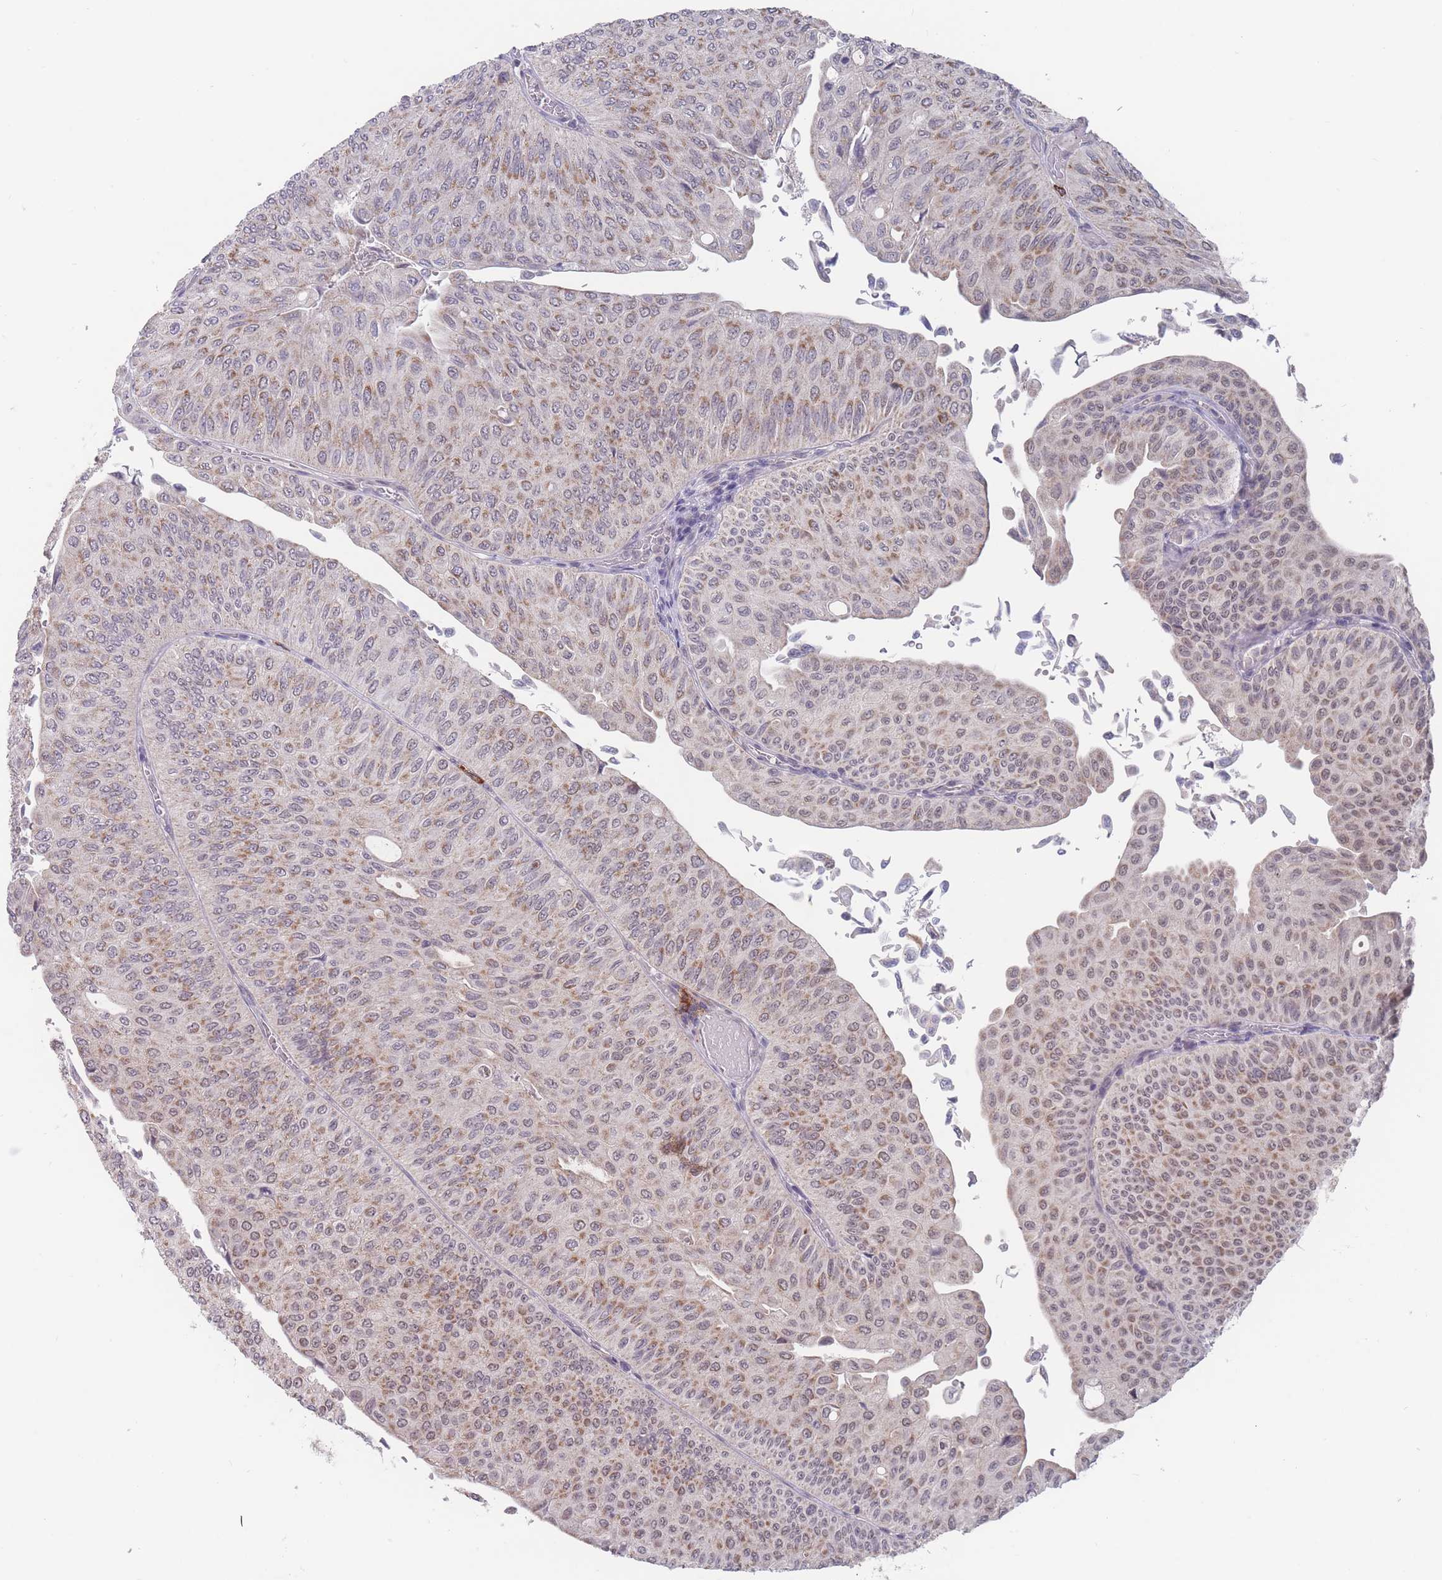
{"staining": {"intensity": "moderate", "quantity": "25%-75%", "location": "cytoplasmic/membranous,nuclear"}, "tissue": "urothelial cancer", "cell_type": "Tumor cells", "image_type": "cancer", "snomed": [{"axis": "morphology", "description": "Urothelial carcinoma, NOS"}, {"axis": "topography", "description": "Urinary bladder"}], "caption": "Tumor cells demonstrate medium levels of moderate cytoplasmic/membranous and nuclear positivity in approximately 25%-75% of cells in urothelial cancer.", "gene": "PEX7", "patient": {"sex": "male", "age": 59}}